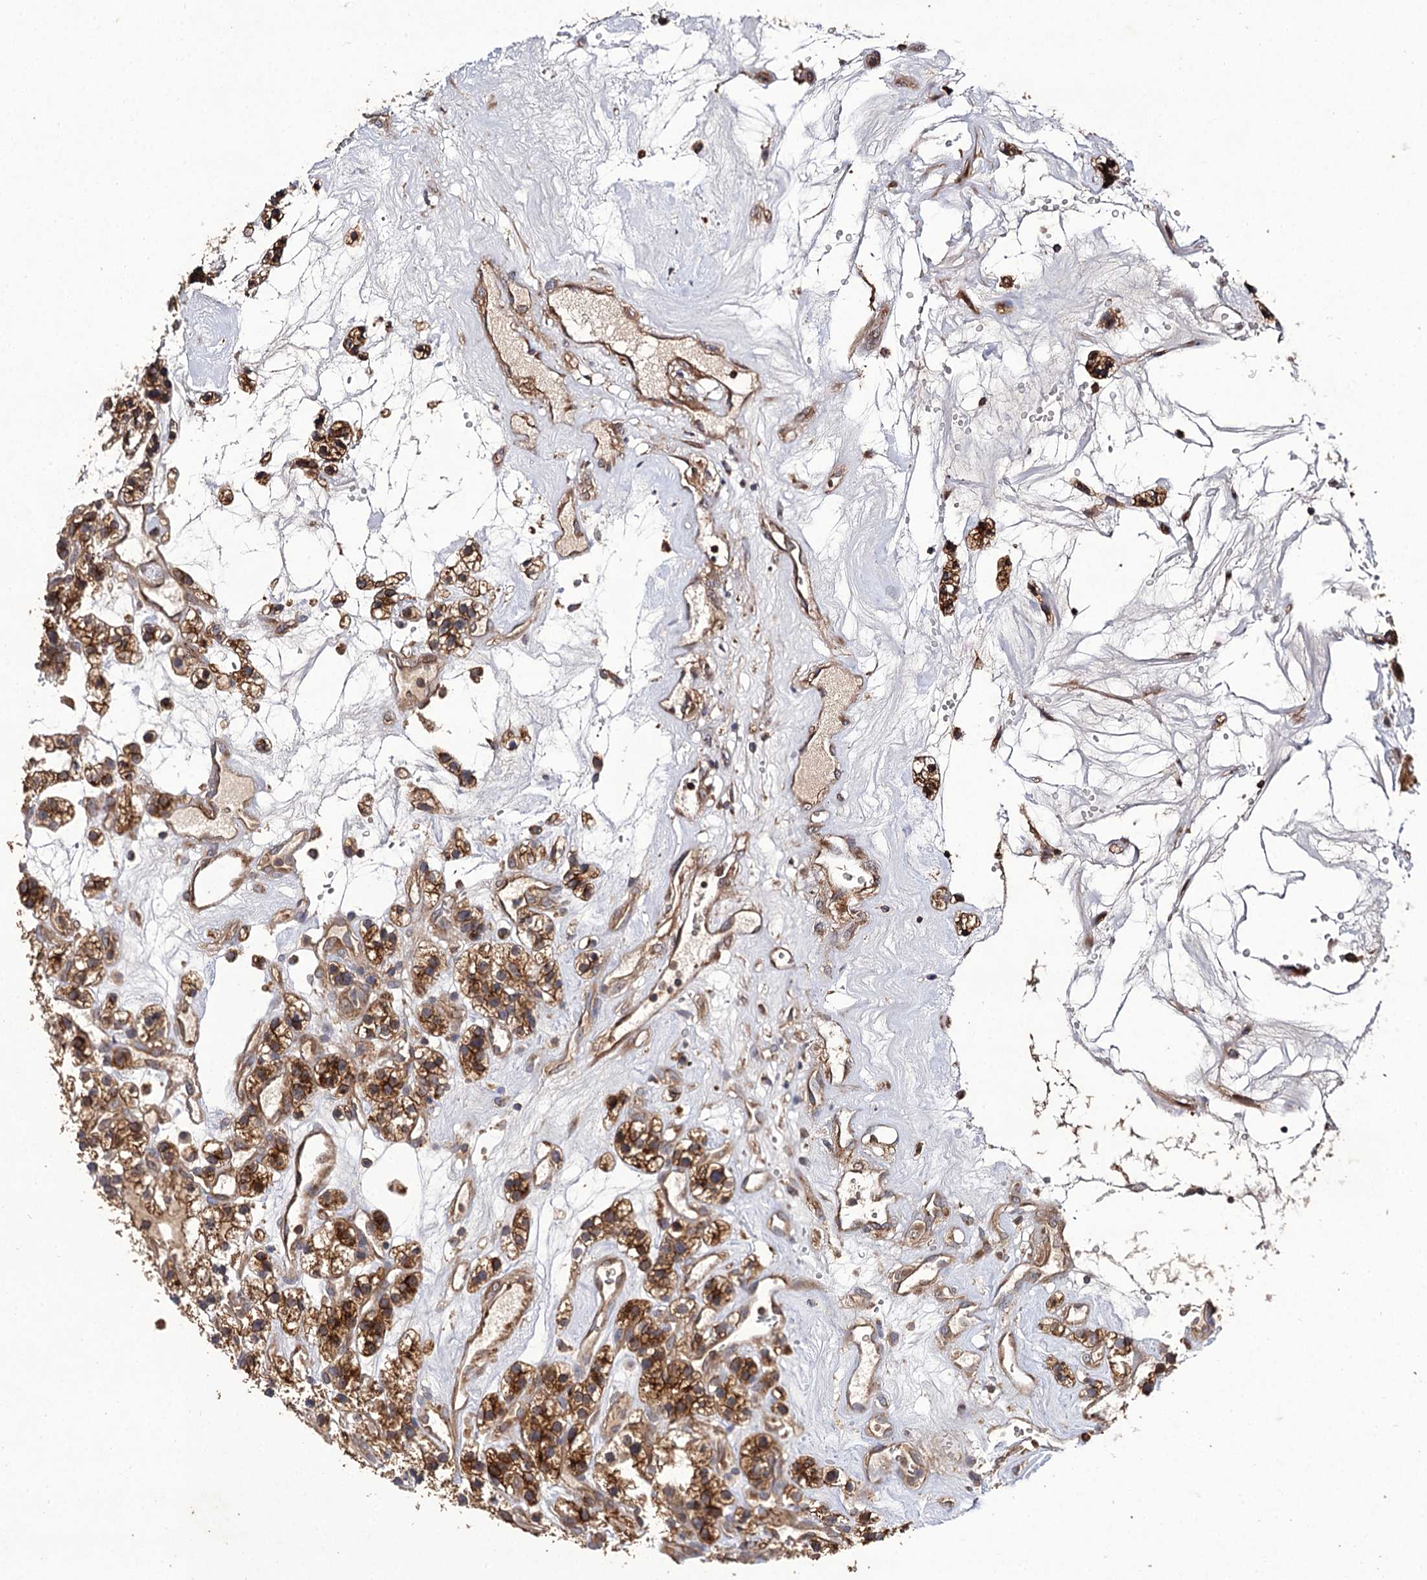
{"staining": {"intensity": "strong", "quantity": ">75%", "location": "cytoplasmic/membranous"}, "tissue": "renal cancer", "cell_type": "Tumor cells", "image_type": "cancer", "snomed": [{"axis": "morphology", "description": "Adenocarcinoma, NOS"}, {"axis": "topography", "description": "Kidney"}], "caption": "Strong cytoplasmic/membranous protein positivity is identified in approximately >75% of tumor cells in renal cancer (adenocarcinoma).", "gene": "FBXW8", "patient": {"sex": "female", "age": 57}}